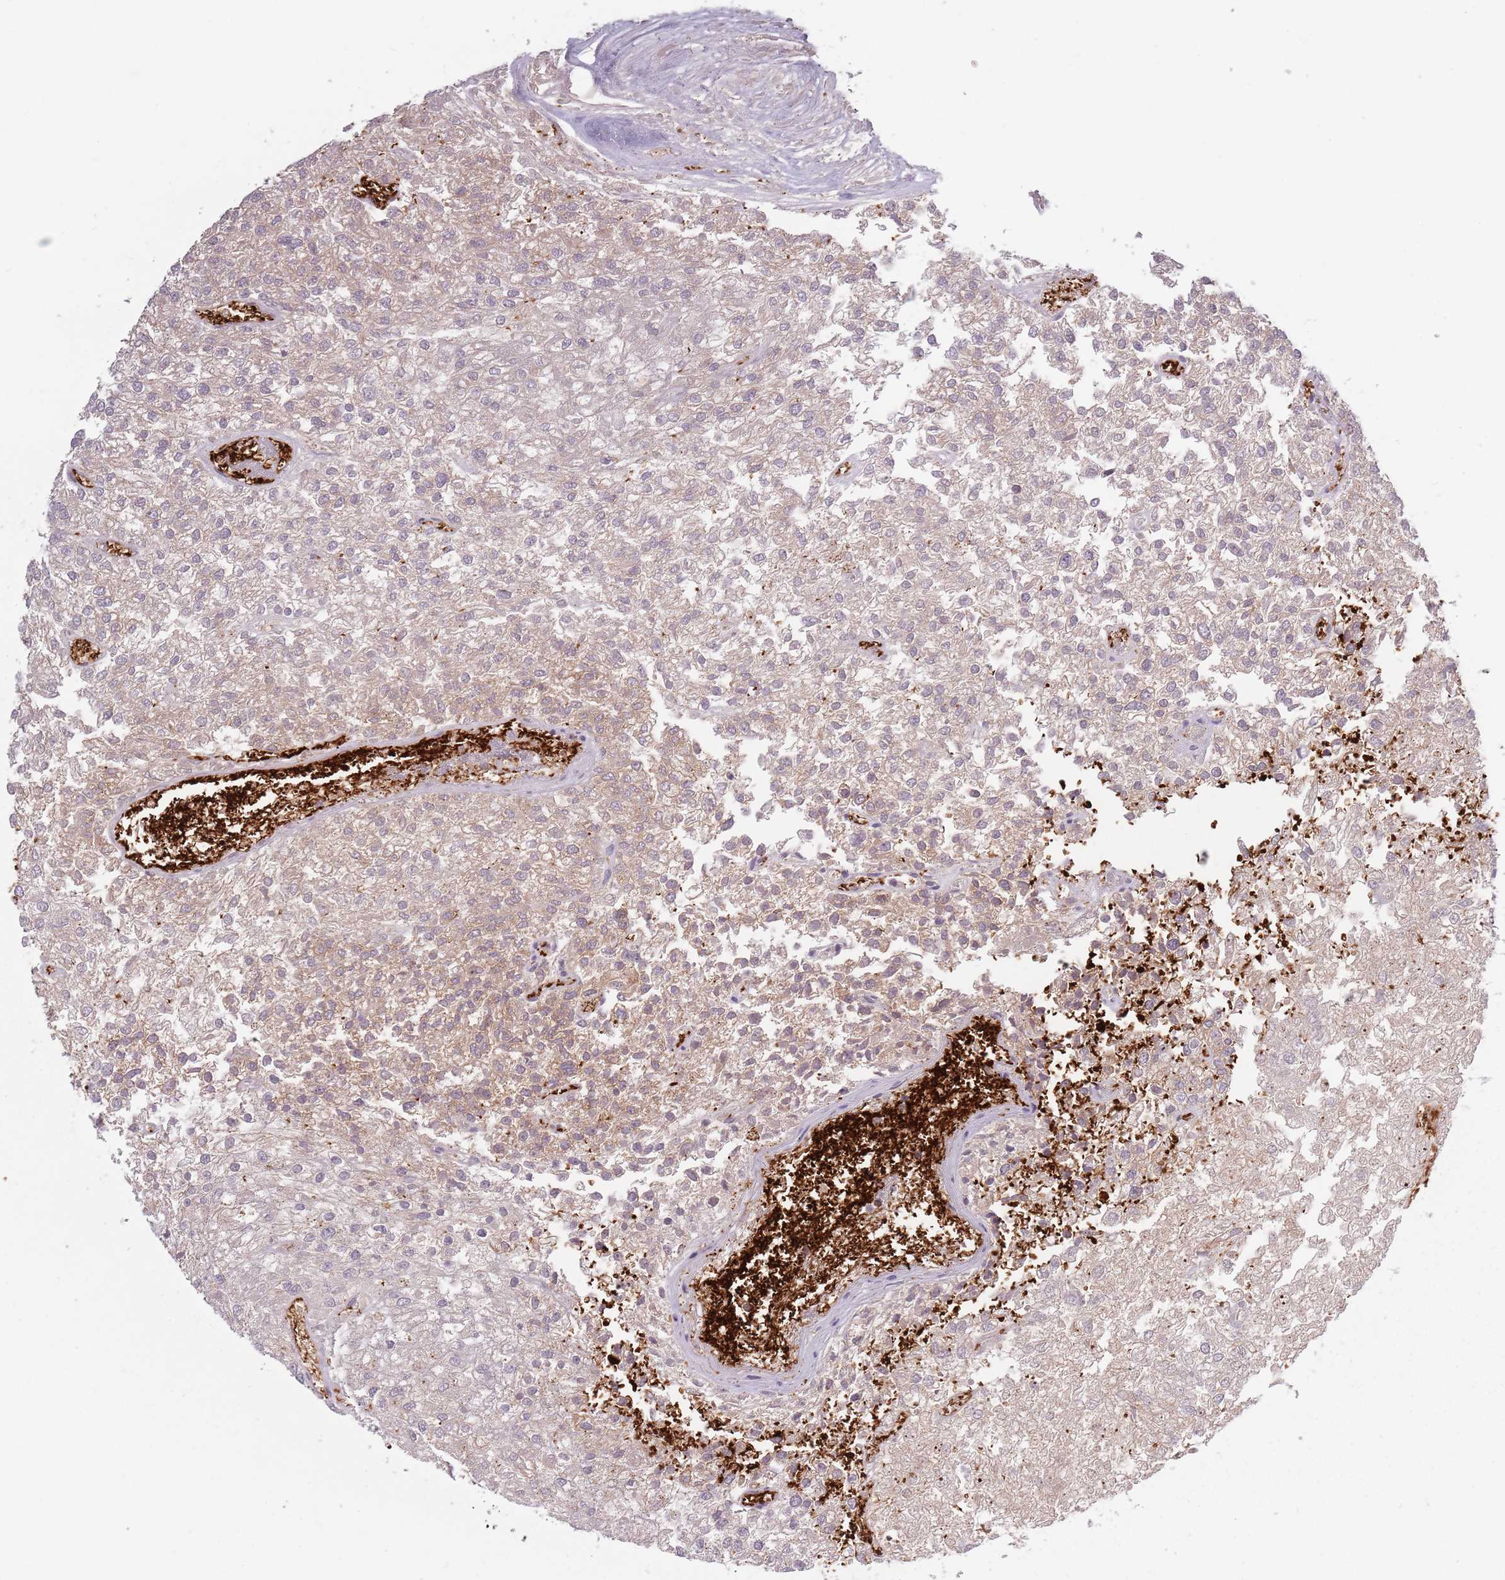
{"staining": {"intensity": "weak", "quantity": "25%-75%", "location": "cytoplasmic/membranous"}, "tissue": "renal cancer", "cell_type": "Tumor cells", "image_type": "cancer", "snomed": [{"axis": "morphology", "description": "Adenocarcinoma, NOS"}, {"axis": "topography", "description": "Kidney"}], "caption": "High-power microscopy captured an immunohistochemistry (IHC) histopathology image of renal cancer, revealing weak cytoplasmic/membranous staining in approximately 25%-75% of tumor cells.", "gene": "ASB13", "patient": {"sex": "female", "age": 54}}